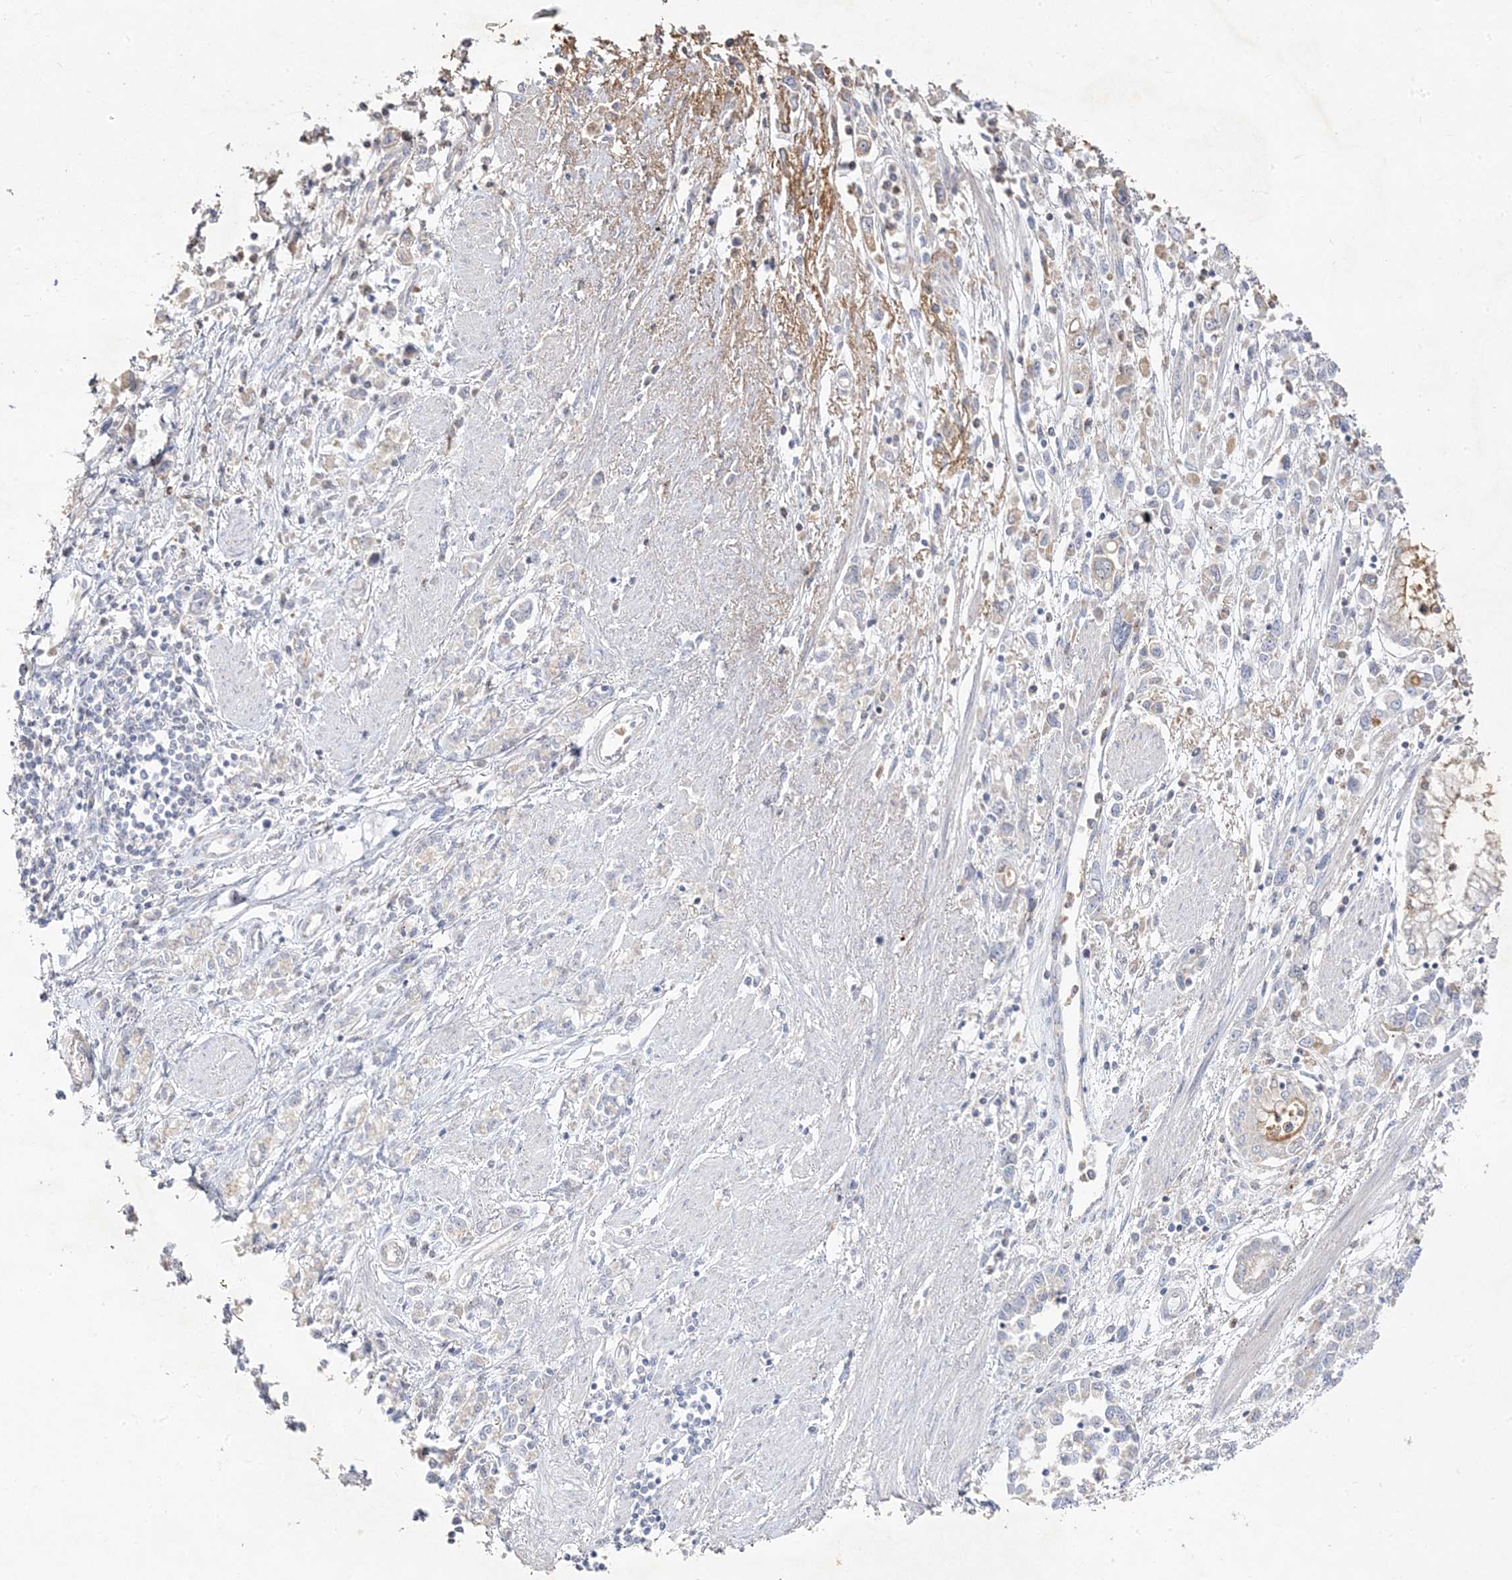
{"staining": {"intensity": "negative", "quantity": "none", "location": "none"}, "tissue": "stomach cancer", "cell_type": "Tumor cells", "image_type": "cancer", "snomed": [{"axis": "morphology", "description": "Adenocarcinoma, NOS"}, {"axis": "topography", "description": "Stomach"}], "caption": "This is a image of immunohistochemistry (IHC) staining of stomach cancer, which shows no staining in tumor cells.", "gene": "TRANK1", "patient": {"sex": "female", "age": 76}}